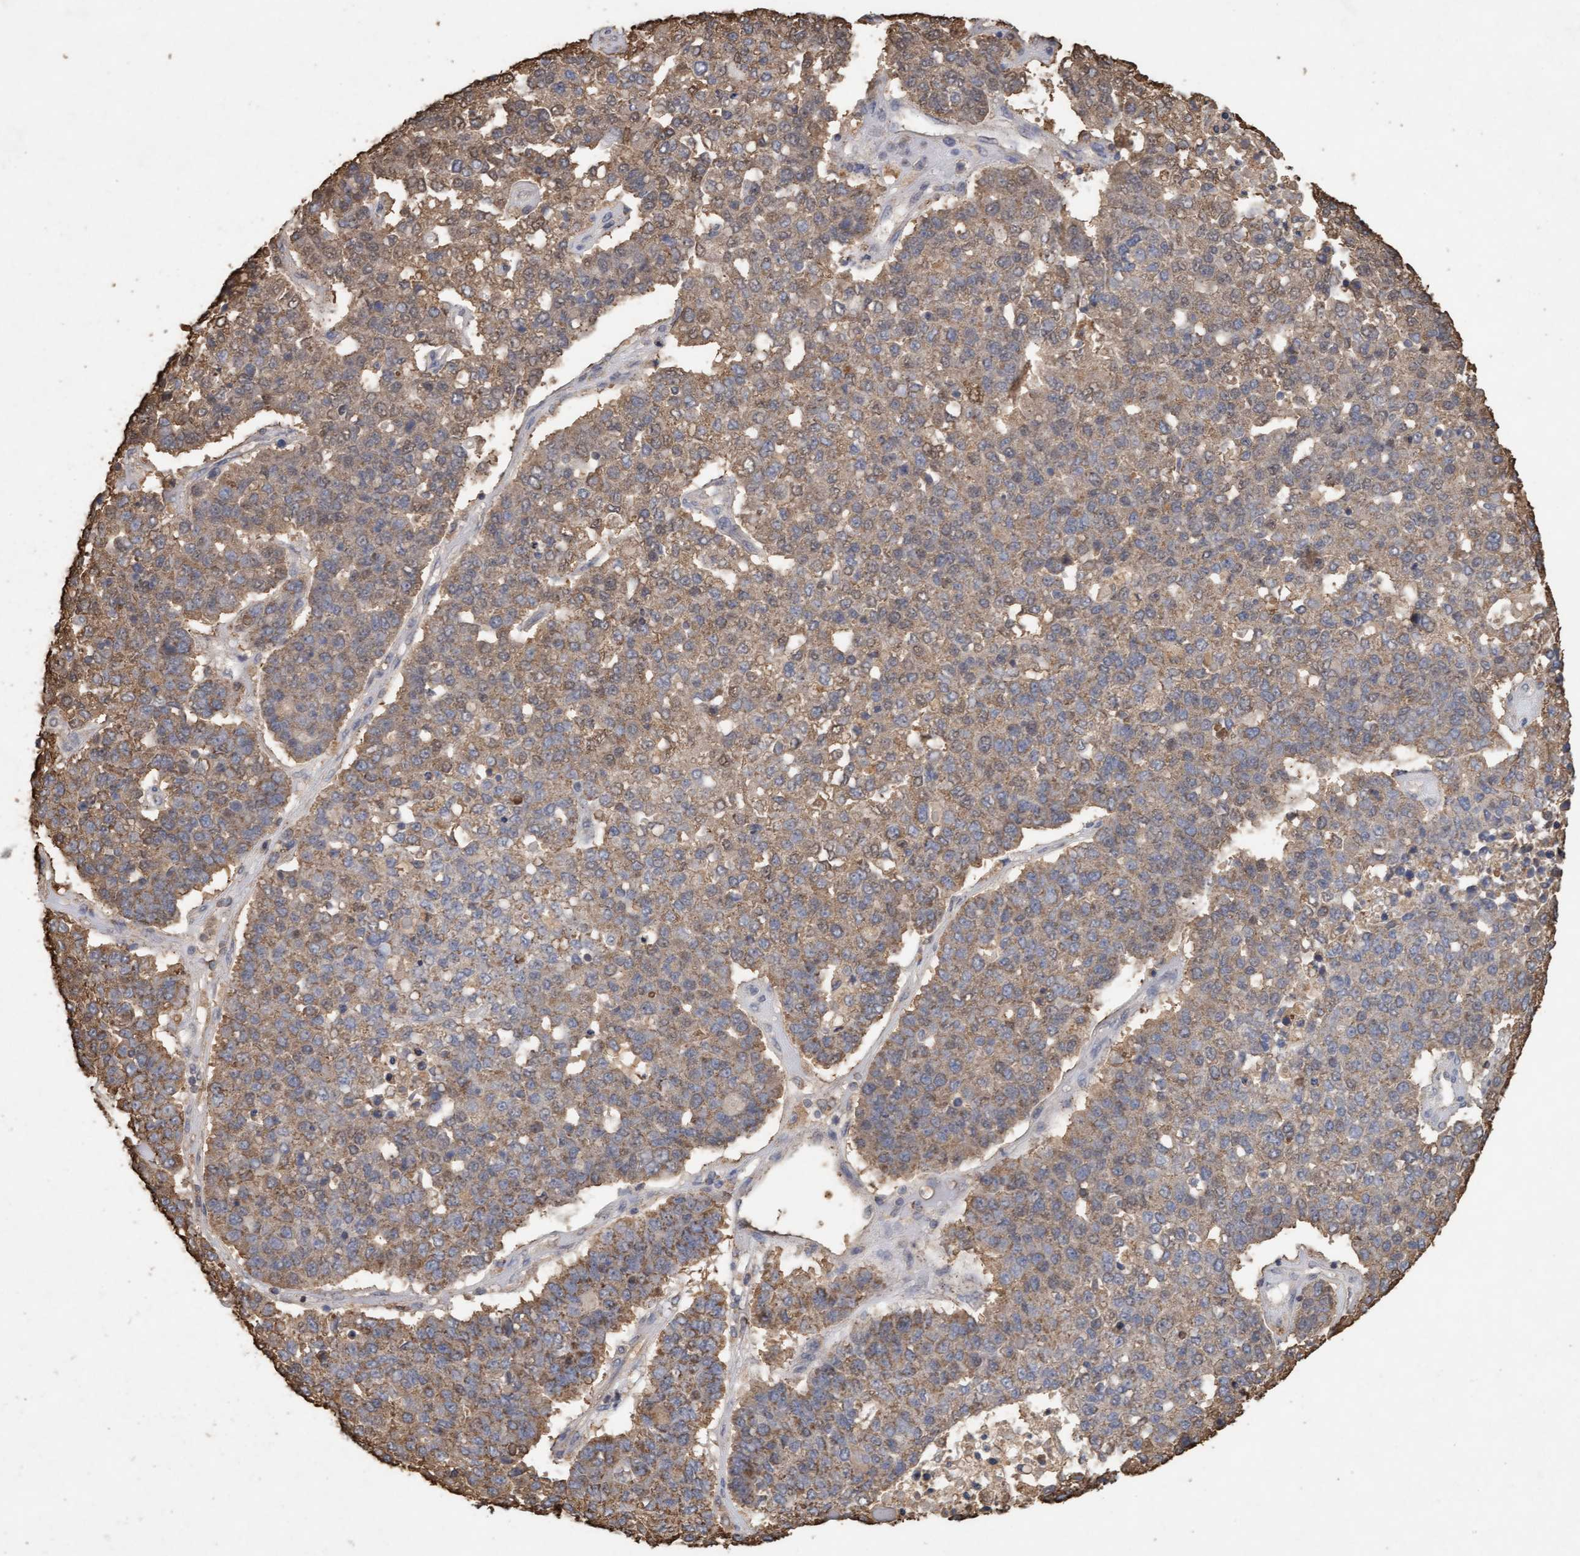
{"staining": {"intensity": "moderate", "quantity": ">75%", "location": "cytoplasmic/membranous"}, "tissue": "pancreatic cancer", "cell_type": "Tumor cells", "image_type": "cancer", "snomed": [{"axis": "morphology", "description": "Adenocarcinoma, NOS"}, {"axis": "topography", "description": "Pancreas"}], "caption": "Tumor cells reveal medium levels of moderate cytoplasmic/membranous staining in approximately >75% of cells in pancreatic cancer.", "gene": "VSIG8", "patient": {"sex": "female", "age": 61}}